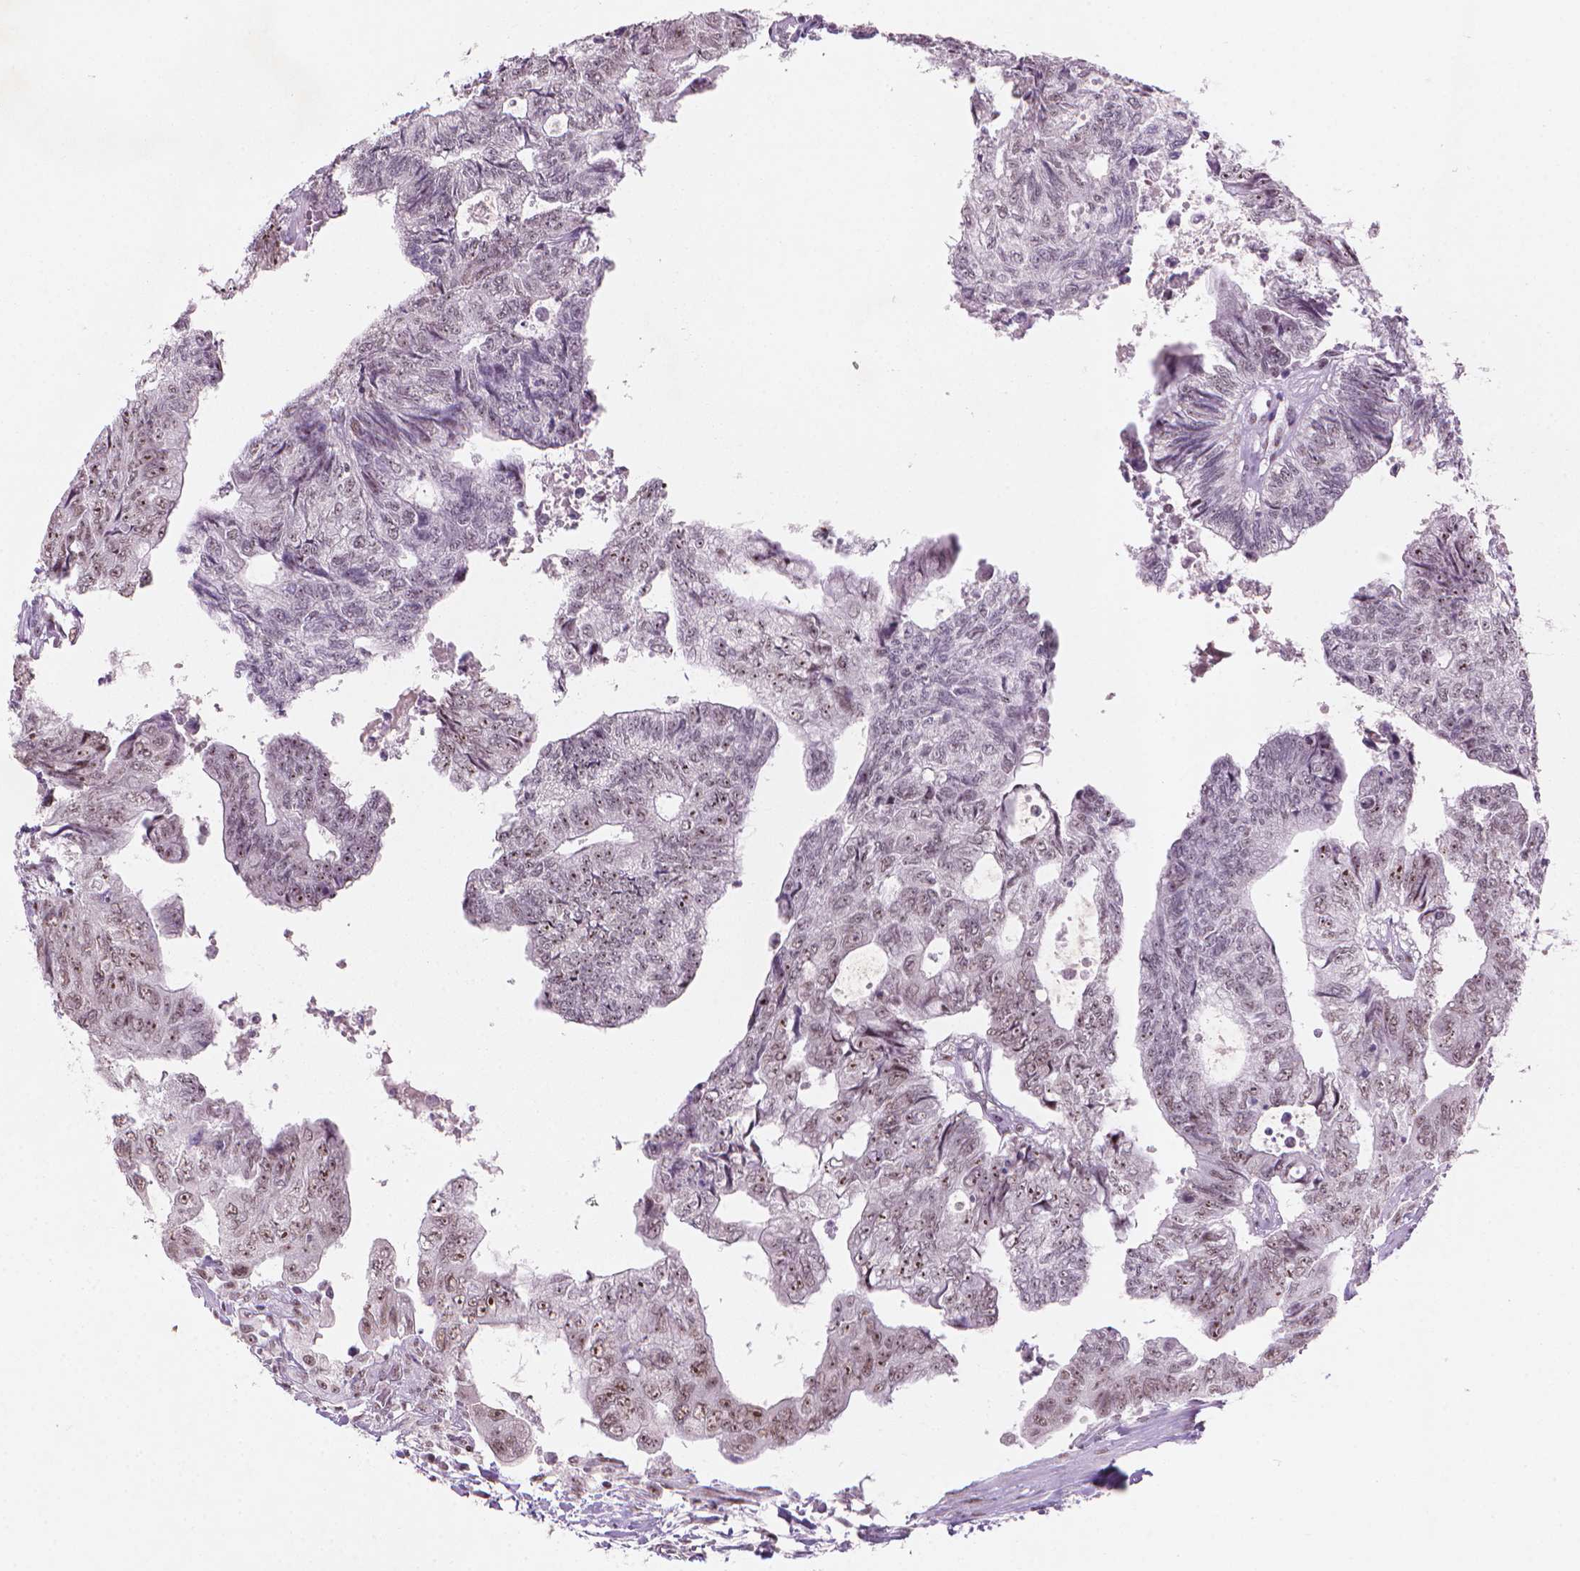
{"staining": {"intensity": "weak", "quantity": "<25%", "location": "nuclear"}, "tissue": "colorectal cancer", "cell_type": "Tumor cells", "image_type": "cancer", "snomed": [{"axis": "morphology", "description": "Adenocarcinoma, NOS"}, {"axis": "topography", "description": "Colon"}], "caption": "DAB immunohistochemical staining of human adenocarcinoma (colorectal) reveals no significant positivity in tumor cells. (DAB IHC visualized using brightfield microscopy, high magnification).", "gene": "HES7", "patient": {"sex": "male", "age": 57}}